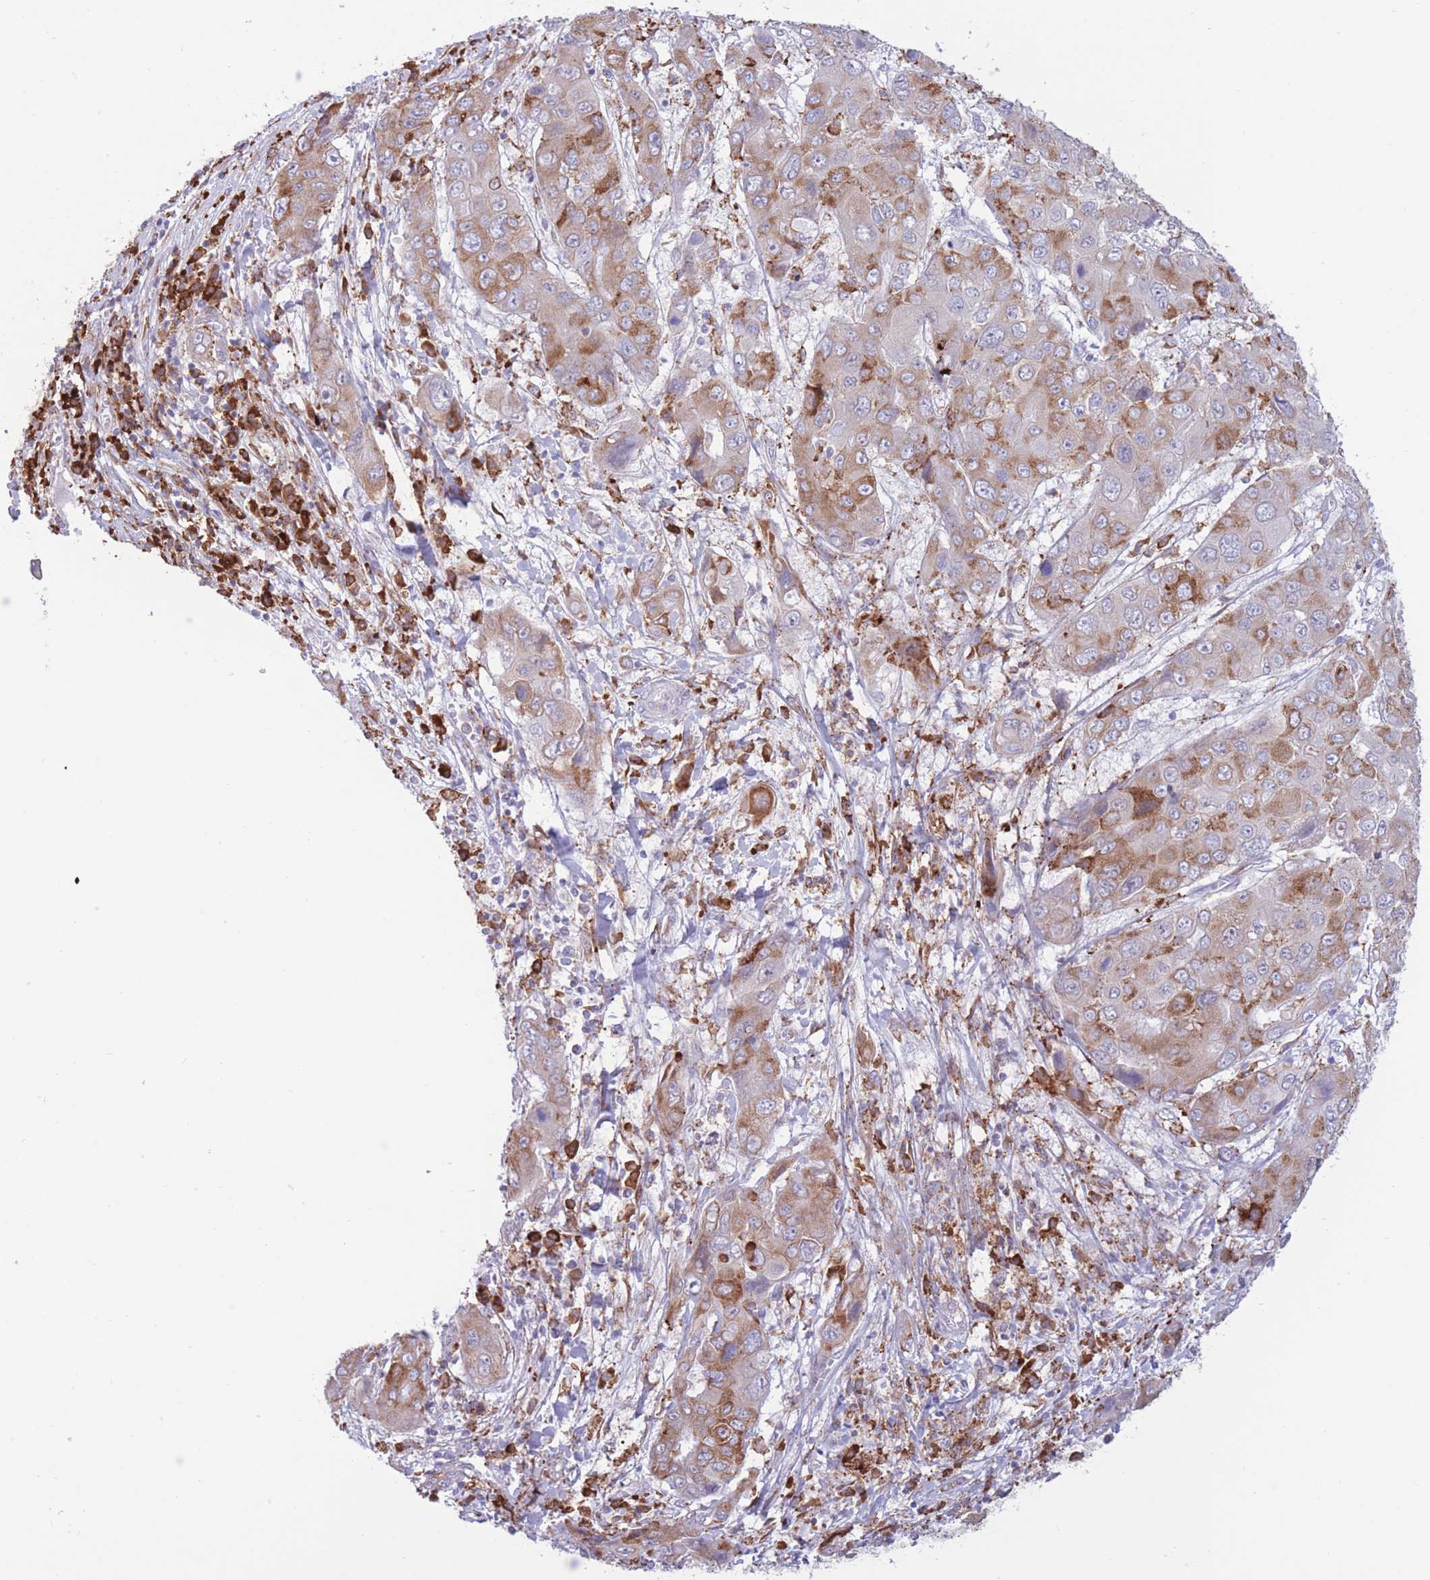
{"staining": {"intensity": "moderate", "quantity": ">75%", "location": "cytoplasmic/membranous"}, "tissue": "liver cancer", "cell_type": "Tumor cells", "image_type": "cancer", "snomed": [{"axis": "morphology", "description": "Cholangiocarcinoma"}, {"axis": "topography", "description": "Liver"}], "caption": "Tumor cells exhibit medium levels of moderate cytoplasmic/membranous expression in about >75% of cells in liver cholangiocarcinoma.", "gene": "MYDGF", "patient": {"sex": "male", "age": 67}}